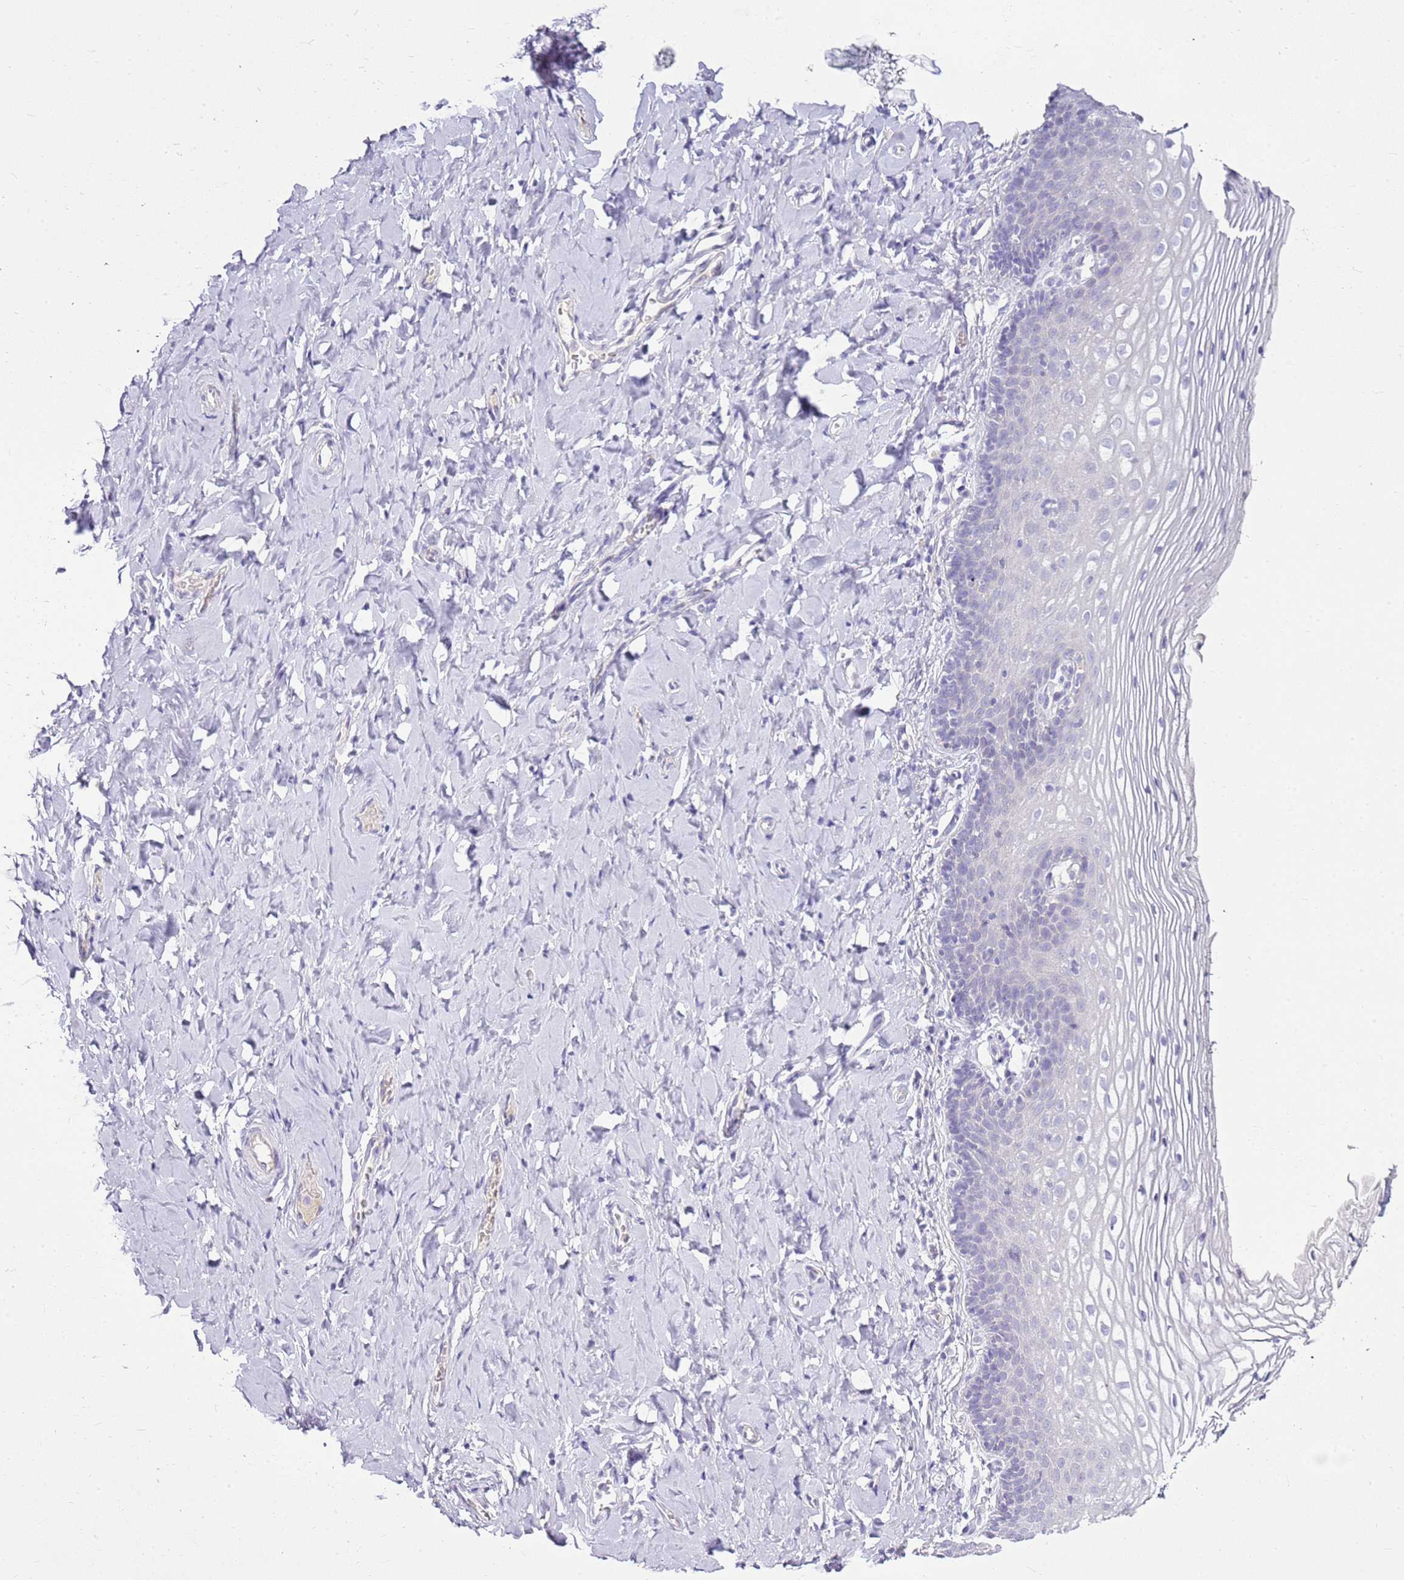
{"staining": {"intensity": "negative", "quantity": "none", "location": "none"}, "tissue": "vagina", "cell_type": "Squamous epithelial cells", "image_type": "normal", "snomed": [{"axis": "morphology", "description": "Normal tissue, NOS"}, {"axis": "topography", "description": "Vagina"}], "caption": "The IHC histopathology image has no significant expression in squamous epithelial cells of vagina.", "gene": "FABP2", "patient": {"sex": "female", "age": 60}}